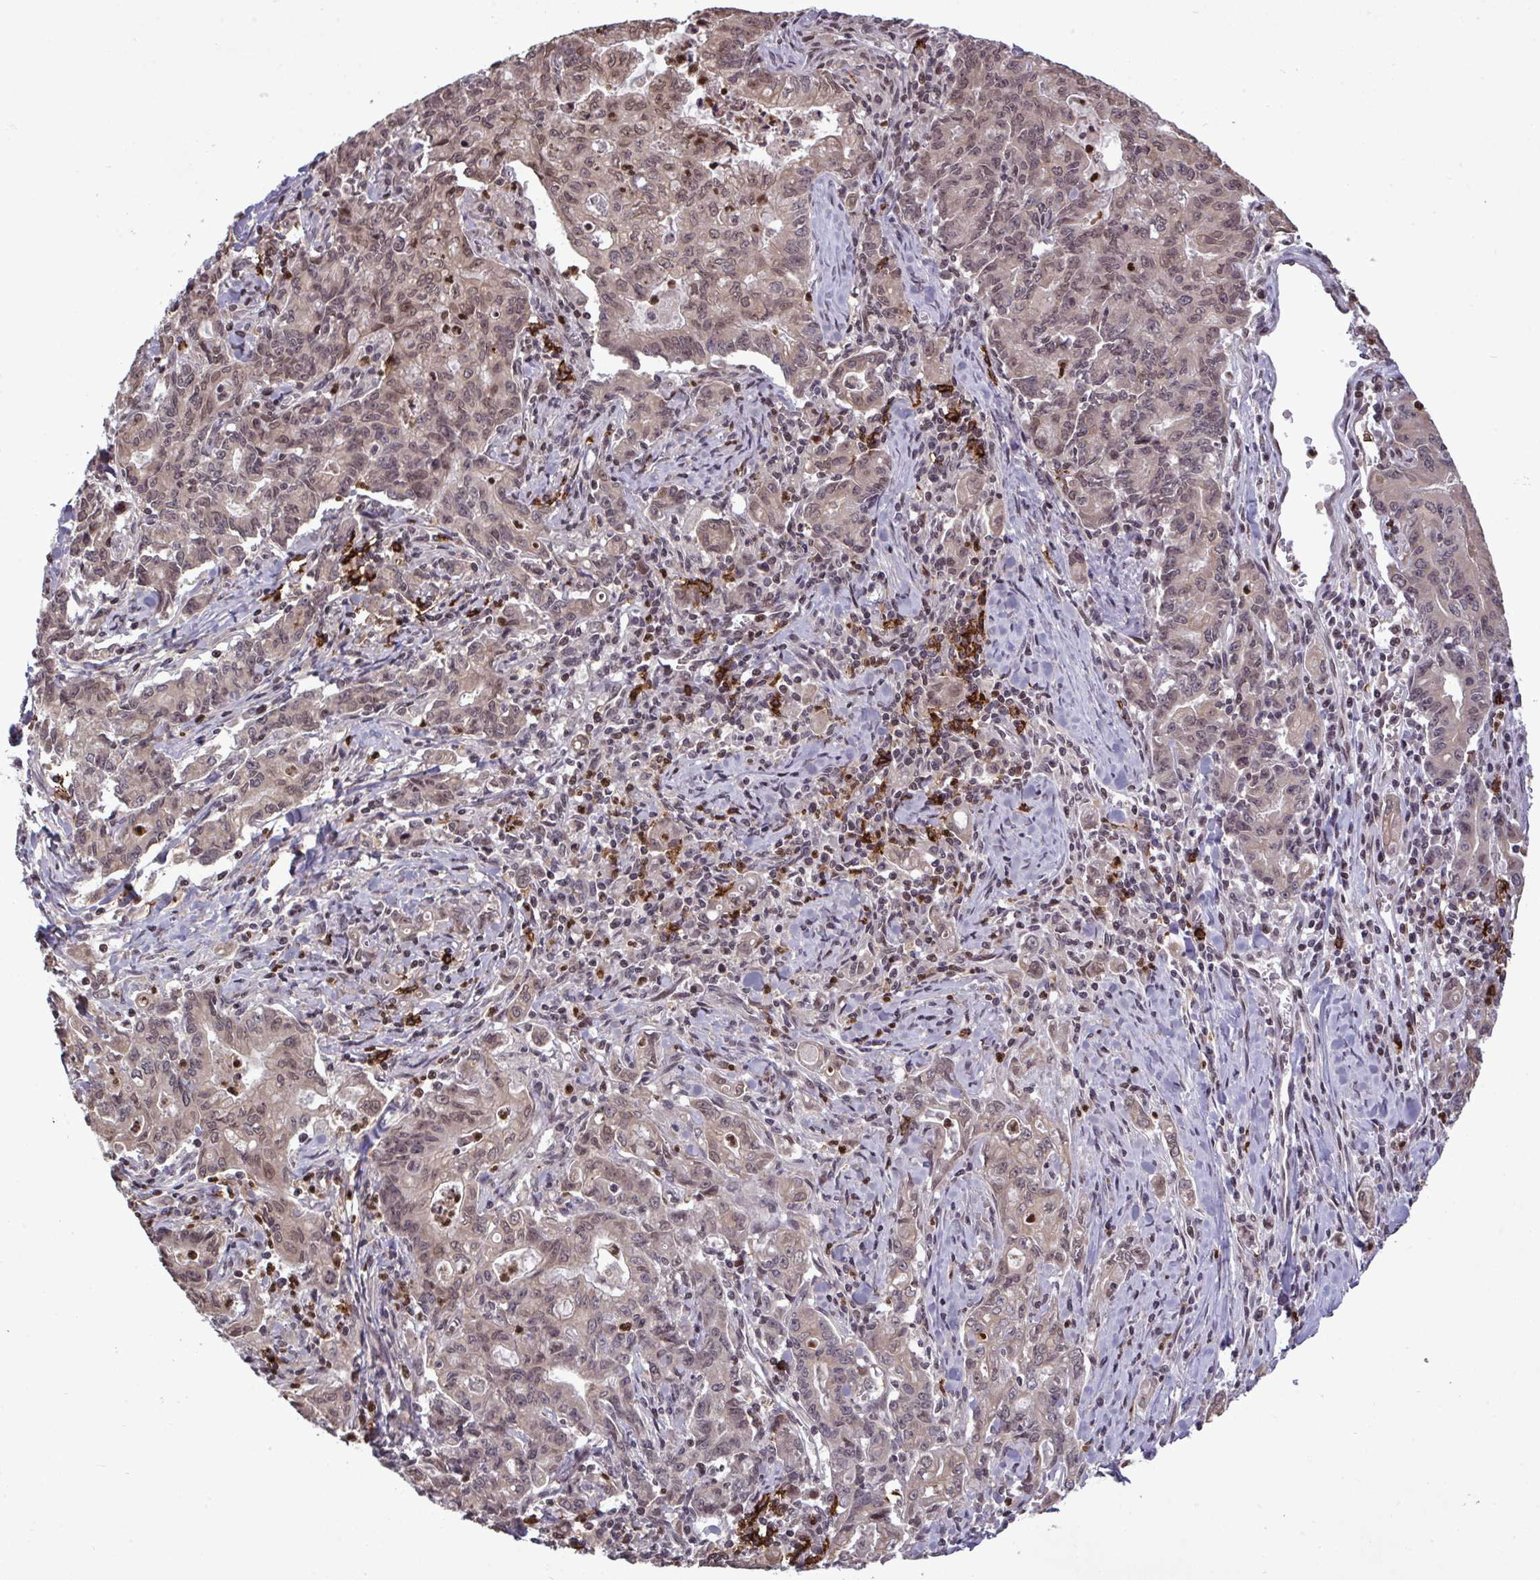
{"staining": {"intensity": "weak", "quantity": "25%-75%", "location": "nuclear"}, "tissue": "stomach cancer", "cell_type": "Tumor cells", "image_type": "cancer", "snomed": [{"axis": "morphology", "description": "Adenocarcinoma, NOS"}, {"axis": "topography", "description": "Stomach, upper"}], "caption": "Stomach cancer stained with DAB (3,3'-diaminobenzidine) immunohistochemistry (IHC) displays low levels of weak nuclear positivity in about 25%-75% of tumor cells.", "gene": "UXT", "patient": {"sex": "female", "age": 79}}